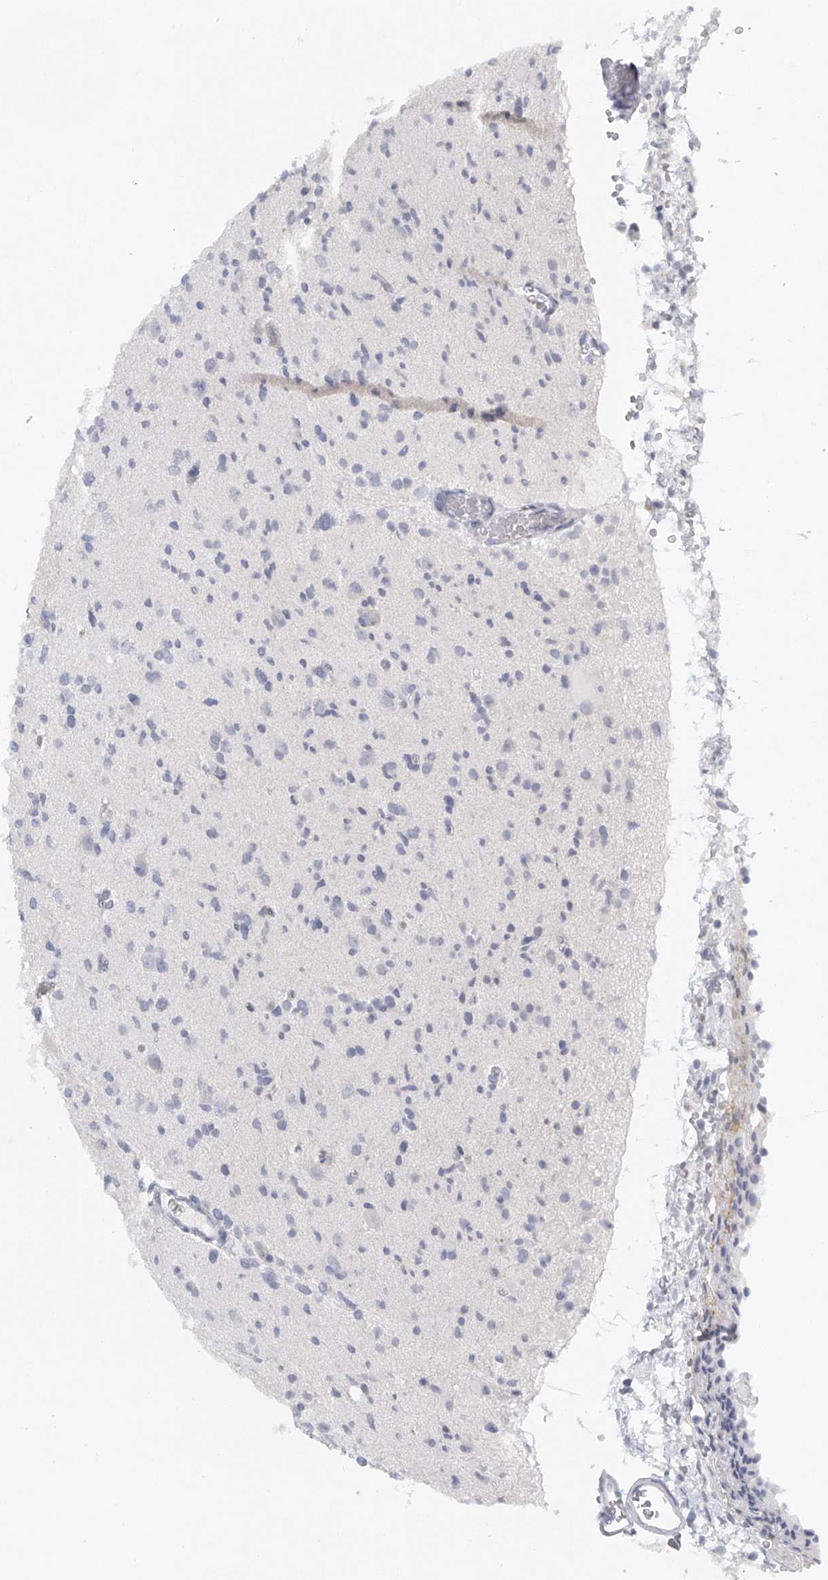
{"staining": {"intensity": "negative", "quantity": "none", "location": "none"}, "tissue": "glioma", "cell_type": "Tumor cells", "image_type": "cancer", "snomed": [{"axis": "morphology", "description": "Glioma, malignant, Low grade"}, {"axis": "topography", "description": "Brain"}], "caption": "Tumor cells are negative for protein expression in human low-grade glioma (malignant).", "gene": "FAT2", "patient": {"sex": "female", "age": 22}}